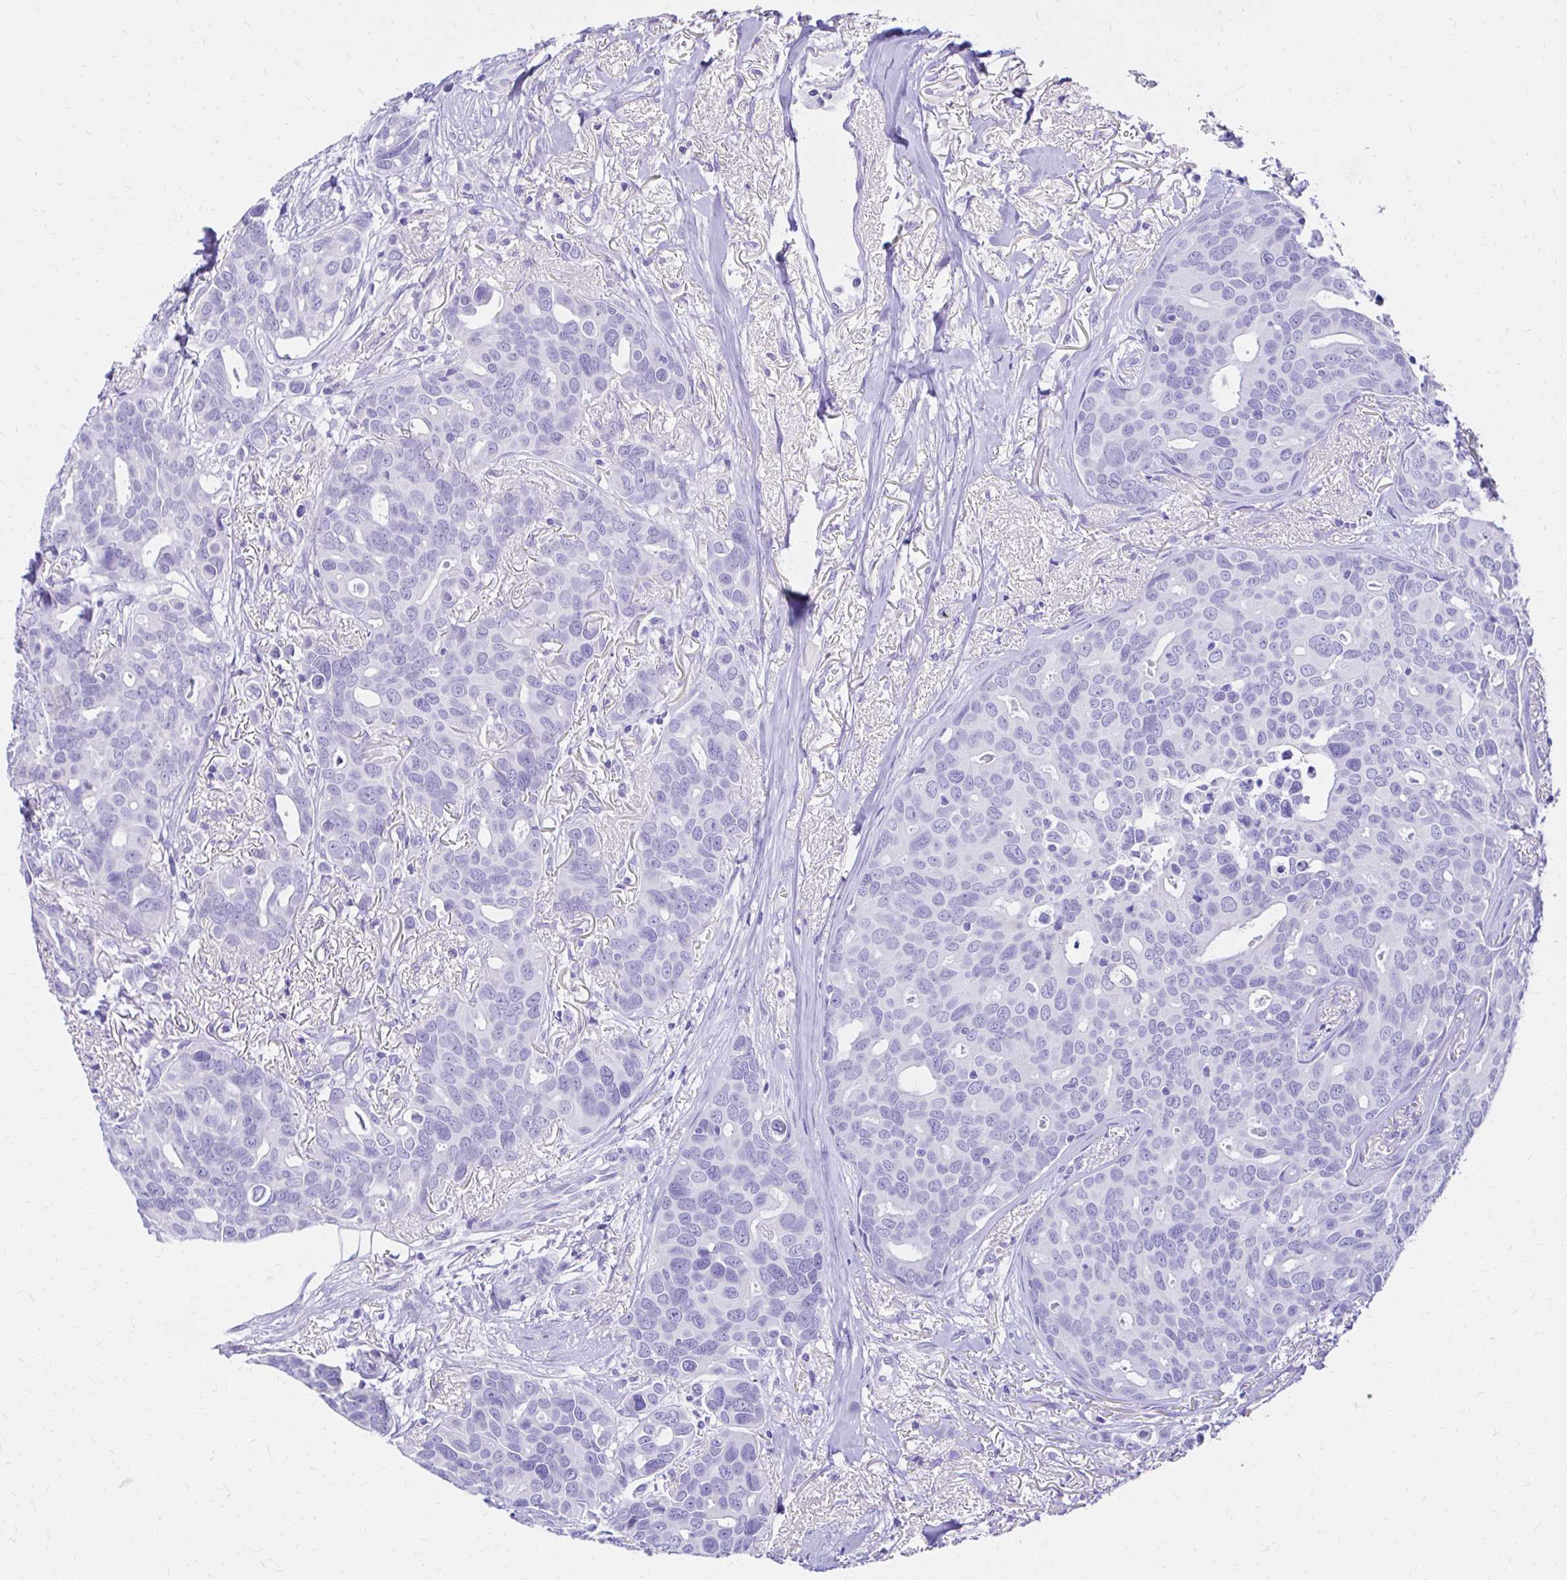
{"staining": {"intensity": "negative", "quantity": "none", "location": "none"}, "tissue": "breast cancer", "cell_type": "Tumor cells", "image_type": "cancer", "snomed": [{"axis": "morphology", "description": "Duct carcinoma"}, {"axis": "topography", "description": "Breast"}], "caption": "This is a micrograph of IHC staining of invasive ductal carcinoma (breast), which shows no staining in tumor cells.", "gene": "S100G", "patient": {"sex": "female", "age": 54}}